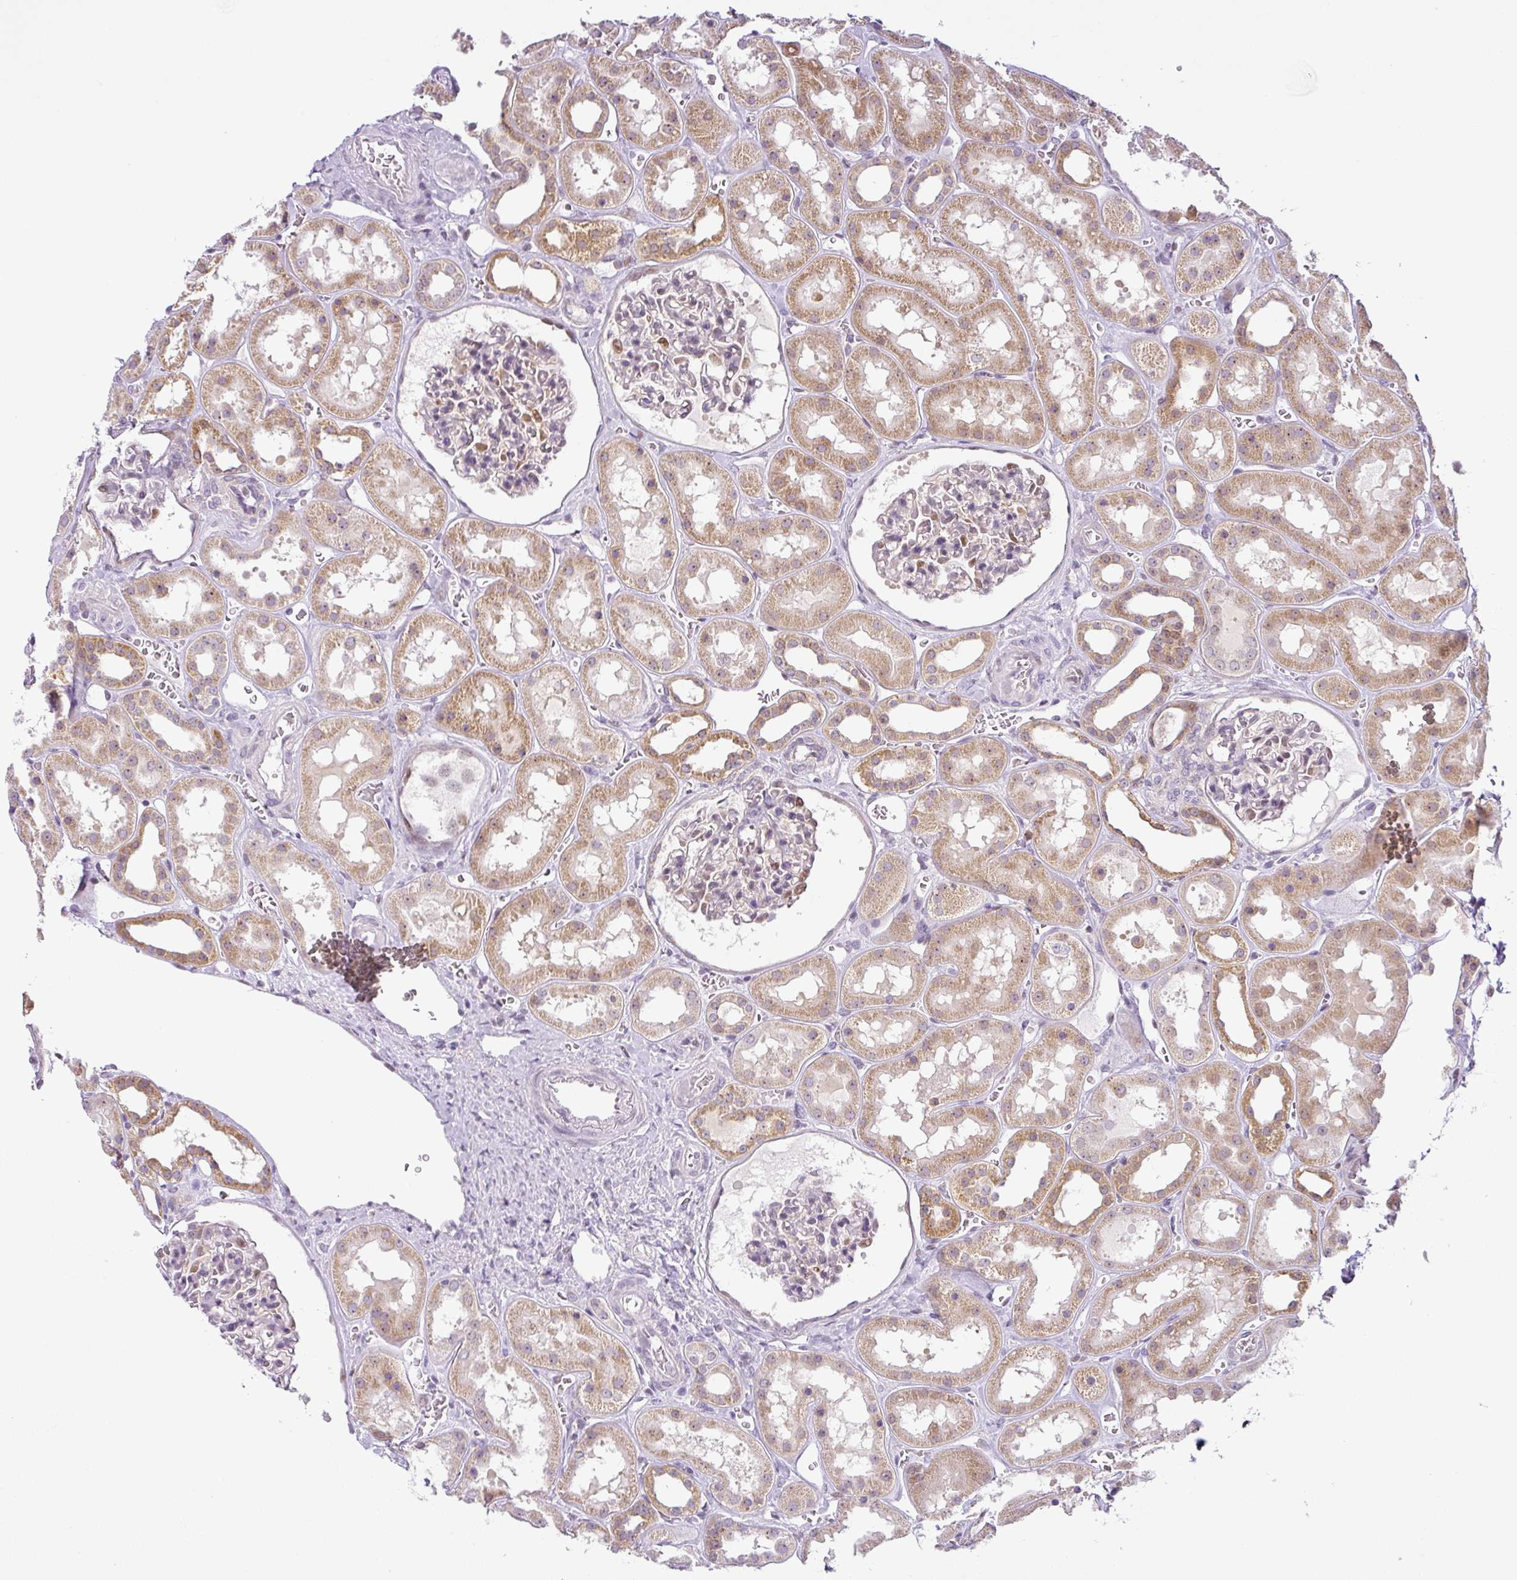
{"staining": {"intensity": "moderate", "quantity": "<25%", "location": "cytoplasmic/membranous"}, "tissue": "kidney", "cell_type": "Cells in glomeruli", "image_type": "normal", "snomed": [{"axis": "morphology", "description": "Normal tissue, NOS"}, {"axis": "topography", "description": "Kidney"}], "caption": "Immunohistochemistry staining of benign kidney, which displays low levels of moderate cytoplasmic/membranous staining in approximately <25% of cells in glomeruli indicating moderate cytoplasmic/membranous protein staining. The staining was performed using DAB (3,3'-diaminobenzidine) (brown) for protein detection and nuclei were counterstained in hematoxylin (blue).", "gene": "NDUFB2", "patient": {"sex": "female", "age": 41}}